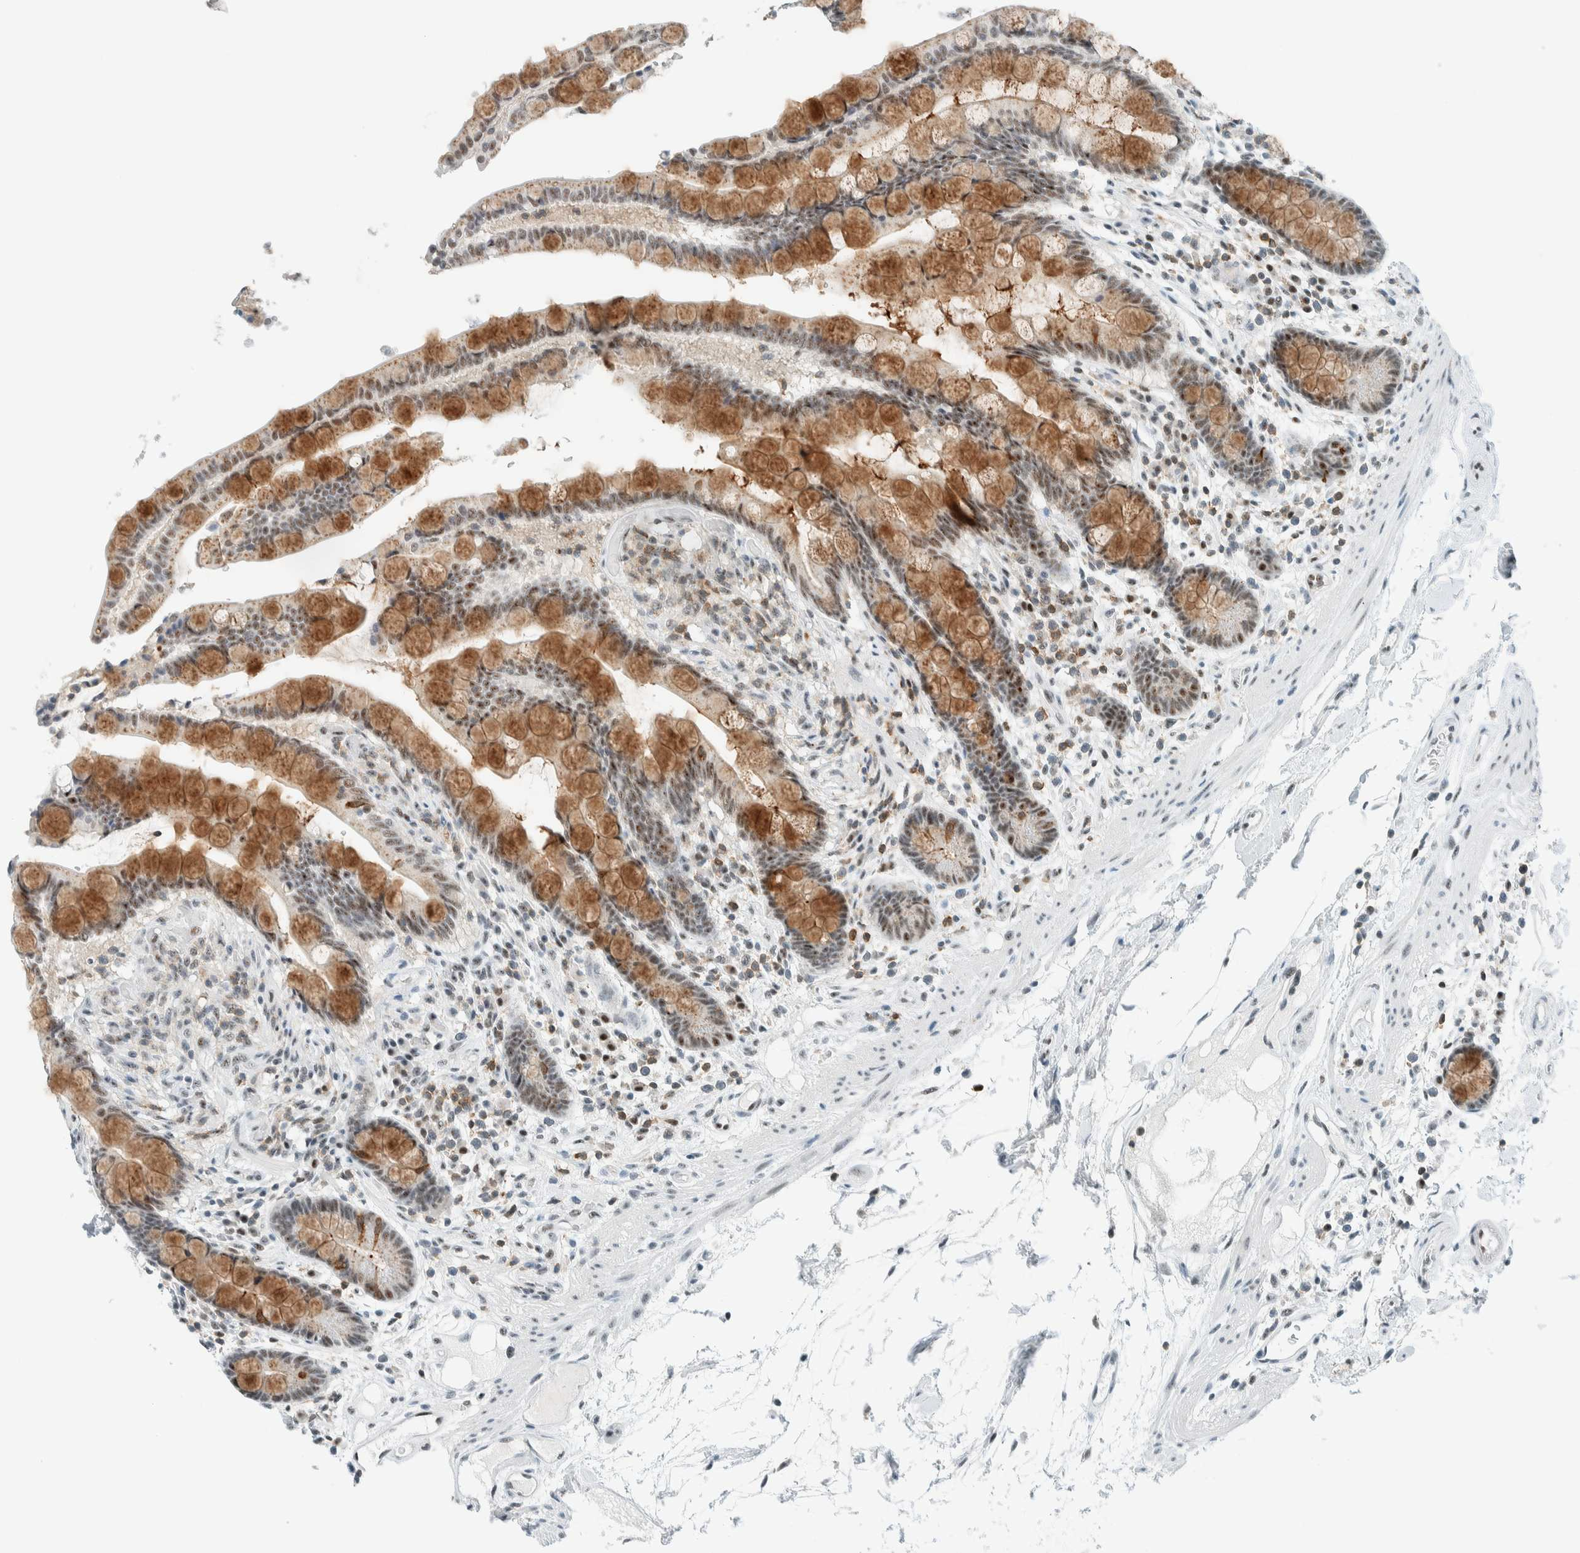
{"staining": {"intensity": "moderate", "quantity": ">75%", "location": "nuclear"}, "tissue": "colon", "cell_type": "Endothelial cells", "image_type": "normal", "snomed": [{"axis": "morphology", "description": "Normal tissue, NOS"}, {"axis": "topography", "description": "Colon"}], "caption": "Normal colon shows moderate nuclear staining in about >75% of endothelial cells, visualized by immunohistochemistry.", "gene": "CYSRT1", "patient": {"sex": "male", "age": 73}}